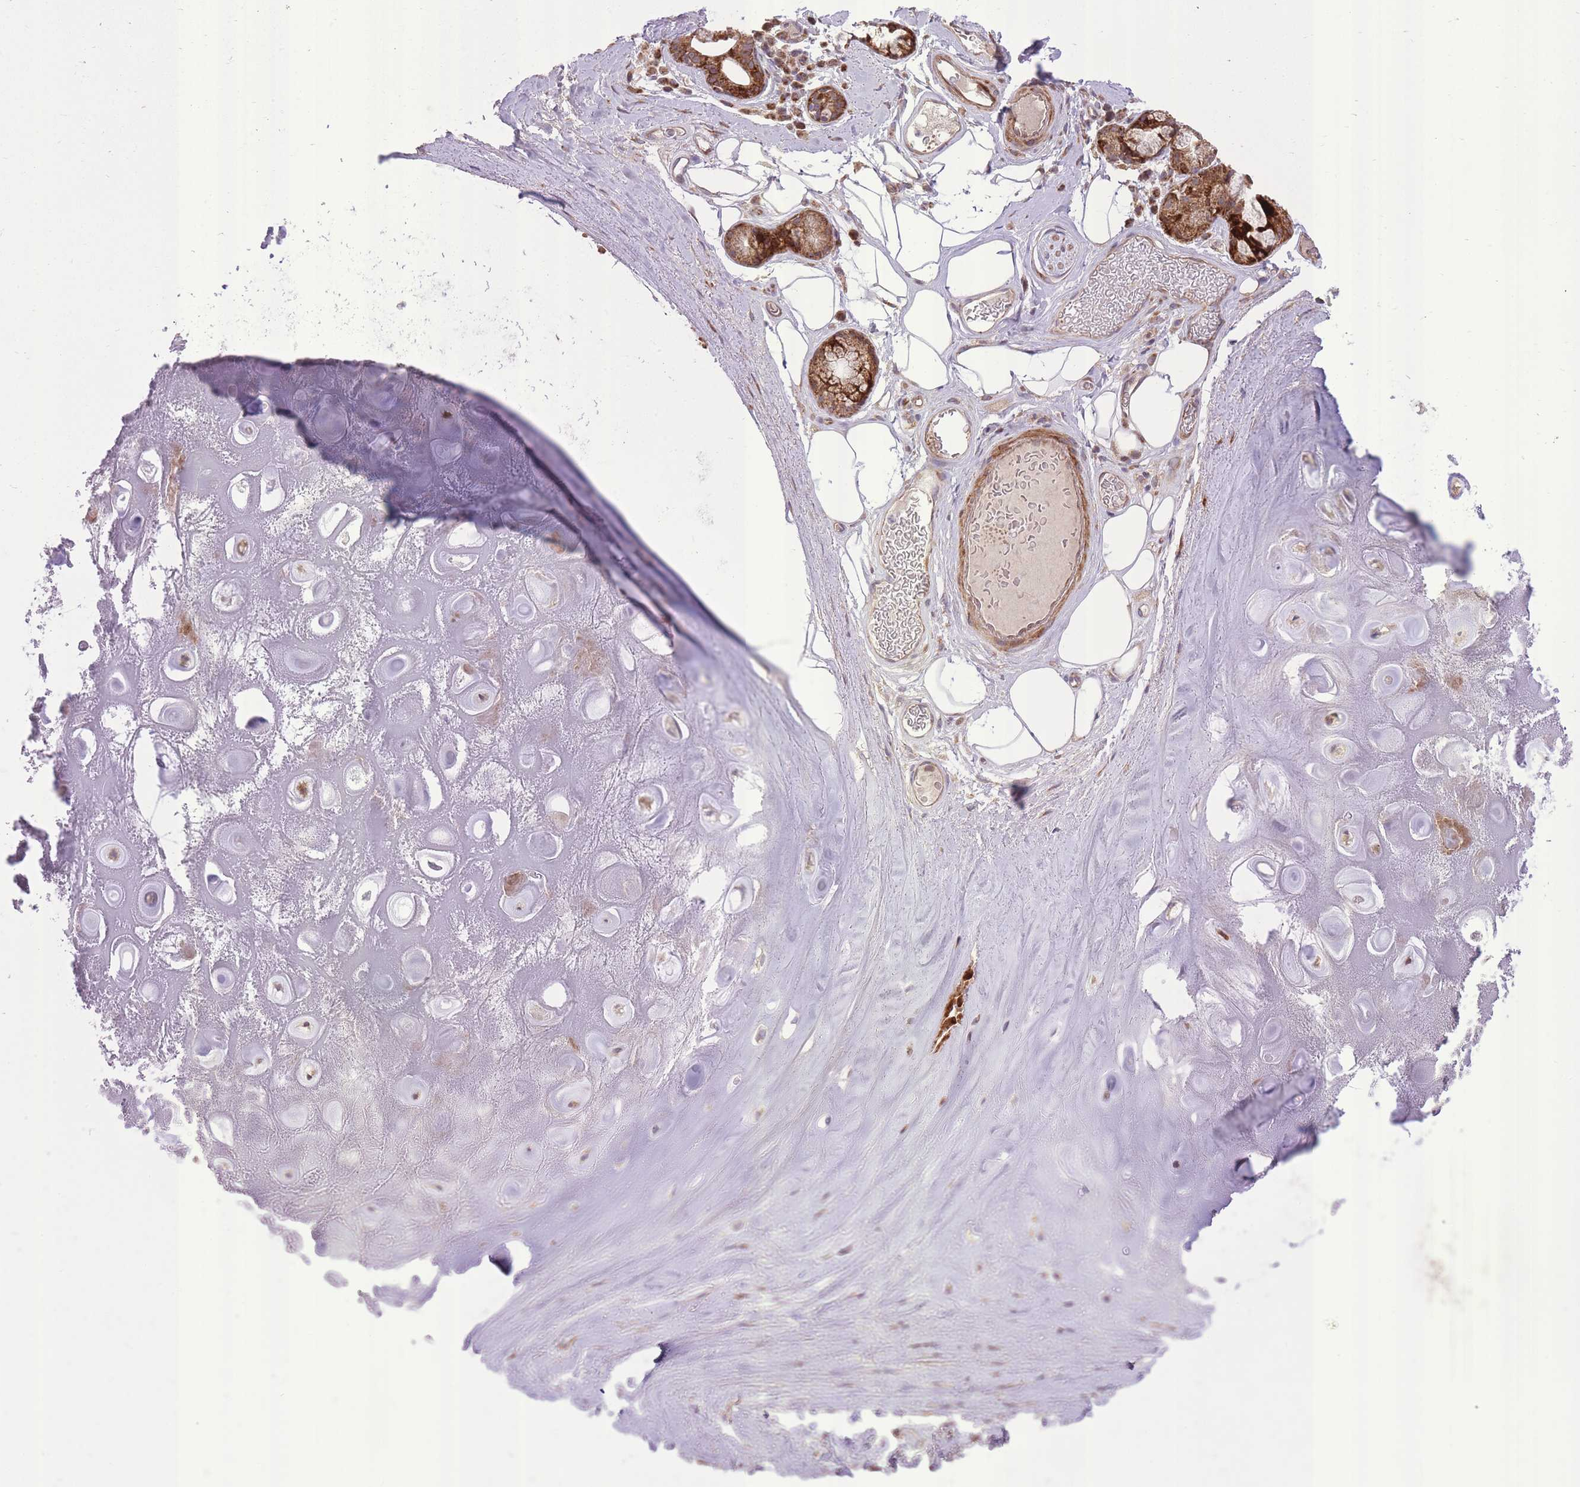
{"staining": {"intensity": "negative", "quantity": "none", "location": "none"}, "tissue": "adipose tissue", "cell_type": "Adipocytes", "image_type": "normal", "snomed": [{"axis": "morphology", "description": "Normal tissue, NOS"}, {"axis": "topography", "description": "Cartilage tissue"}], "caption": "Immunohistochemical staining of normal human adipose tissue reveals no significant staining in adipocytes.", "gene": "SLC4A4", "patient": {"sex": "male", "age": 81}}